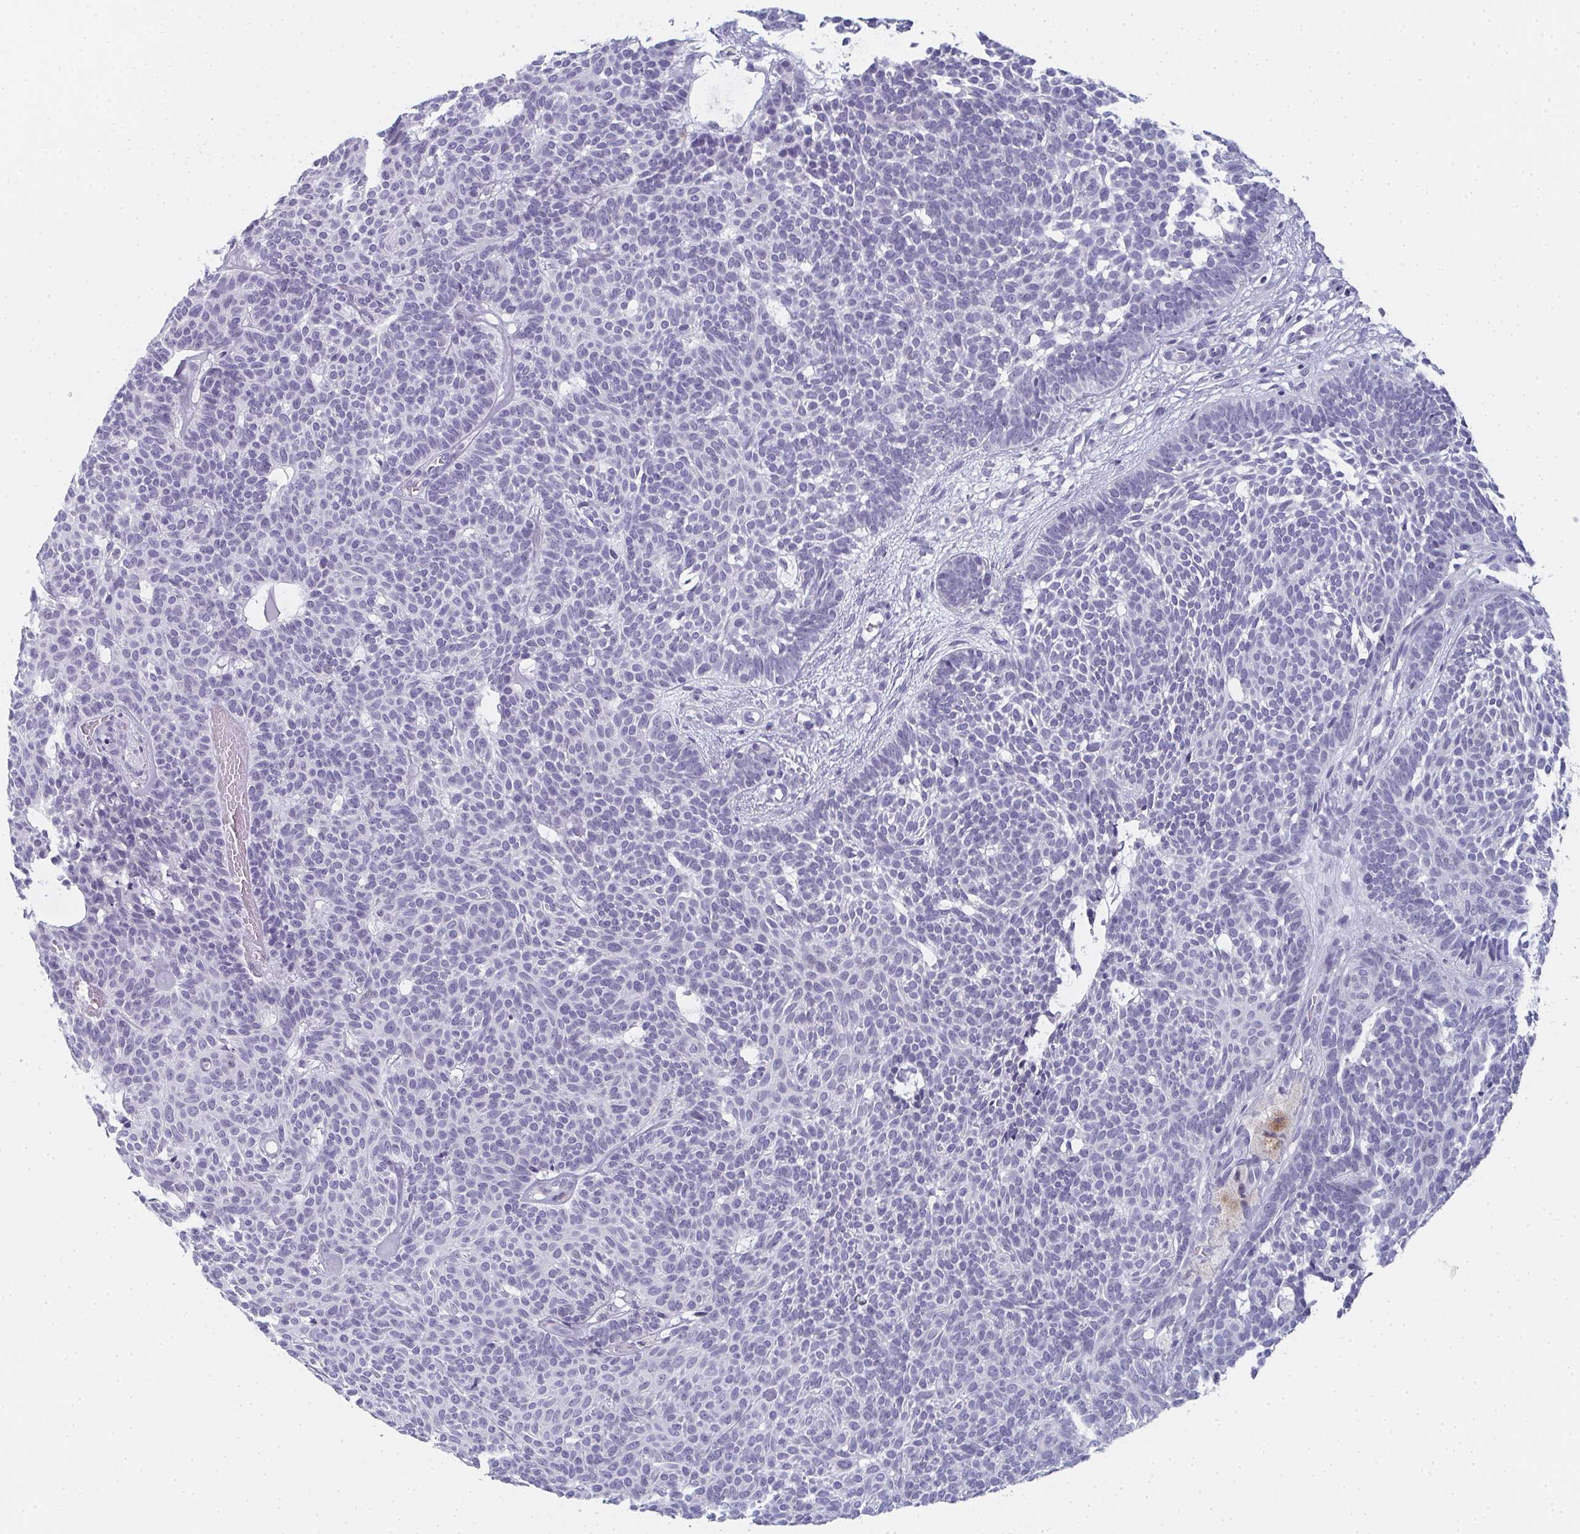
{"staining": {"intensity": "negative", "quantity": "none", "location": "none"}, "tissue": "skin cancer", "cell_type": "Tumor cells", "image_type": "cancer", "snomed": [{"axis": "morphology", "description": "Basal cell carcinoma"}, {"axis": "topography", "description": "Skin"}], "caption": "This is an IHC histopathology image of human skin cancer (basal cell carcinoma). There is no staining in tumor cells.", "gene": "PYCR3", "patient": {"sex": "female", "age": 85}}